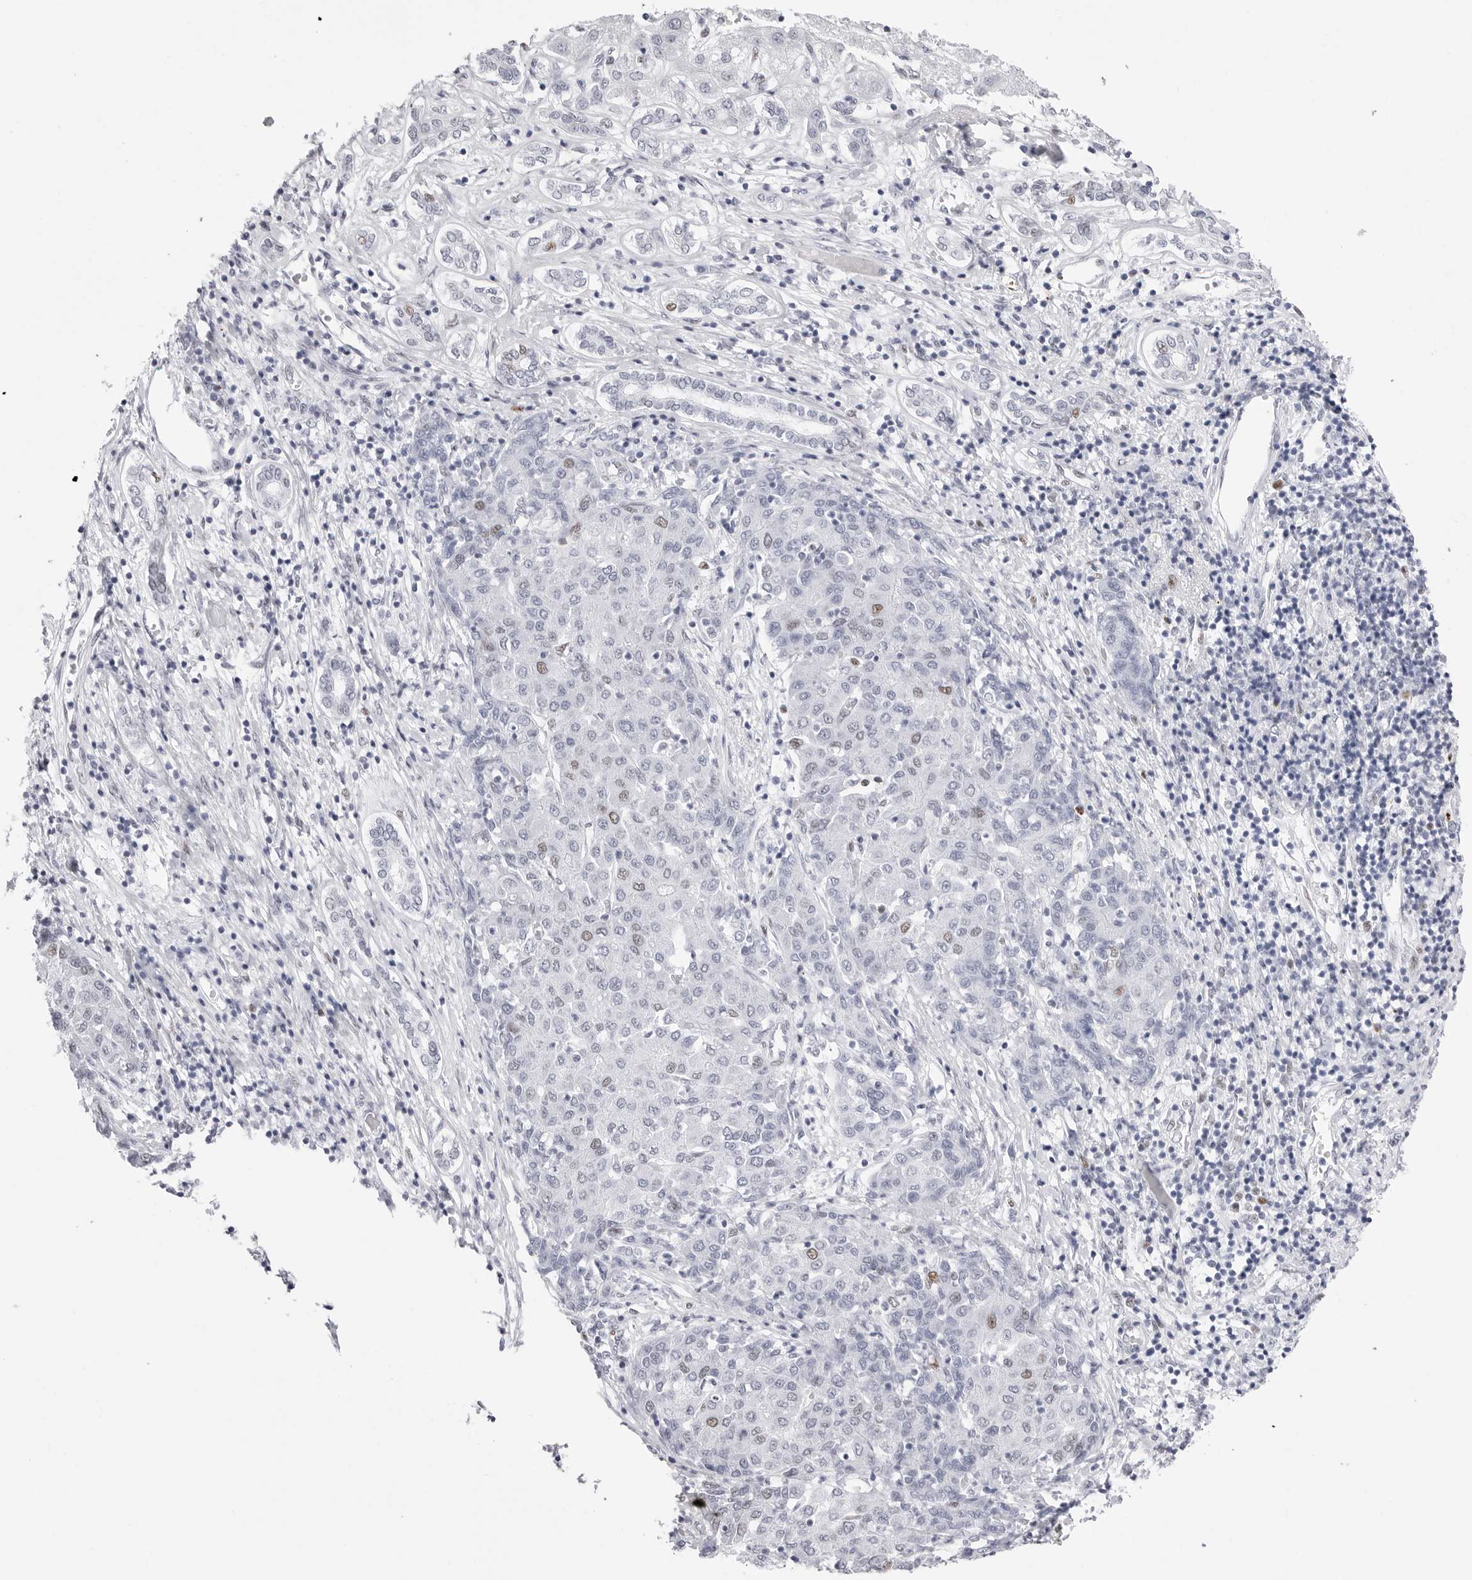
{"staining": {"intensity": "weak", "quantity": "<25%", "location": "nuclear"}, "tissue": "liver cancer", "cell_type": "Tumor cells", "image_type": "cancer", "snomed": [{"axis": "morphology", "description": "Carcinoma, Hepatocellular, NOS"}, {"axis": "topography", "description": "Liver"}], "caption": "High magnification brightfield microscopy of liver cancer (hepatocellular carcinoma) stained with DAB (brown) and counterstained with hematoxylin (blue): tumor cells show no significant expression.", "gene": "NASP", "patient": {"sex": "male", "age": 65}}